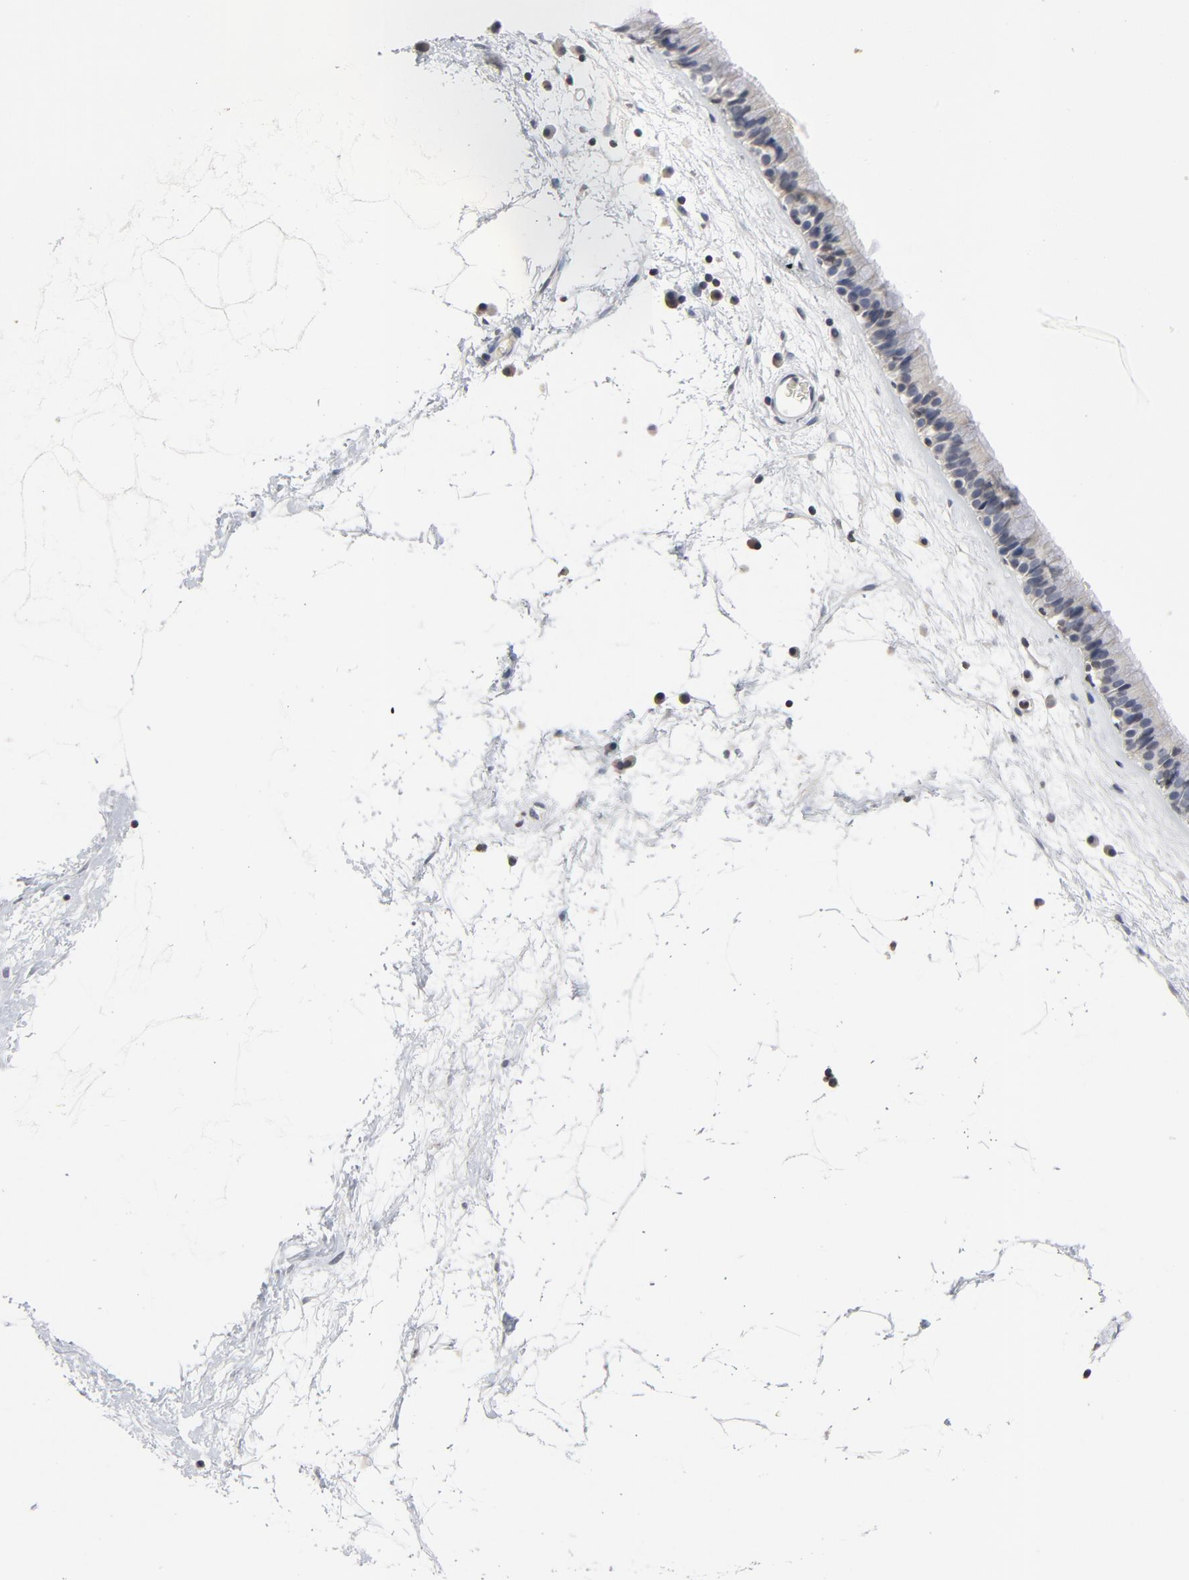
{"staining": {"intensity": "weak", "quantity": "25%-75%", "location": "cytoplasmic/membranous"}, "tissue": "nasopharynx", "cell_type": "Respiratory epithelial cells", "image_type": "normal", "snomed": [{"axis": "morphology", "description": "Normal tissue, NOS"}, {"axis": "morphology", "description": "Inflammation, NOS"}, {"axis": "topography", "description": "Nasopharynx"}], "caption": "IHC of benign human nasopharynx shows low levels of weak cytoplasmic/membranous expression in about 25%-75% of respiratory epithelial cells.", "gene": "TCL1A", "patient": {"sex": "male", "age": 48}}